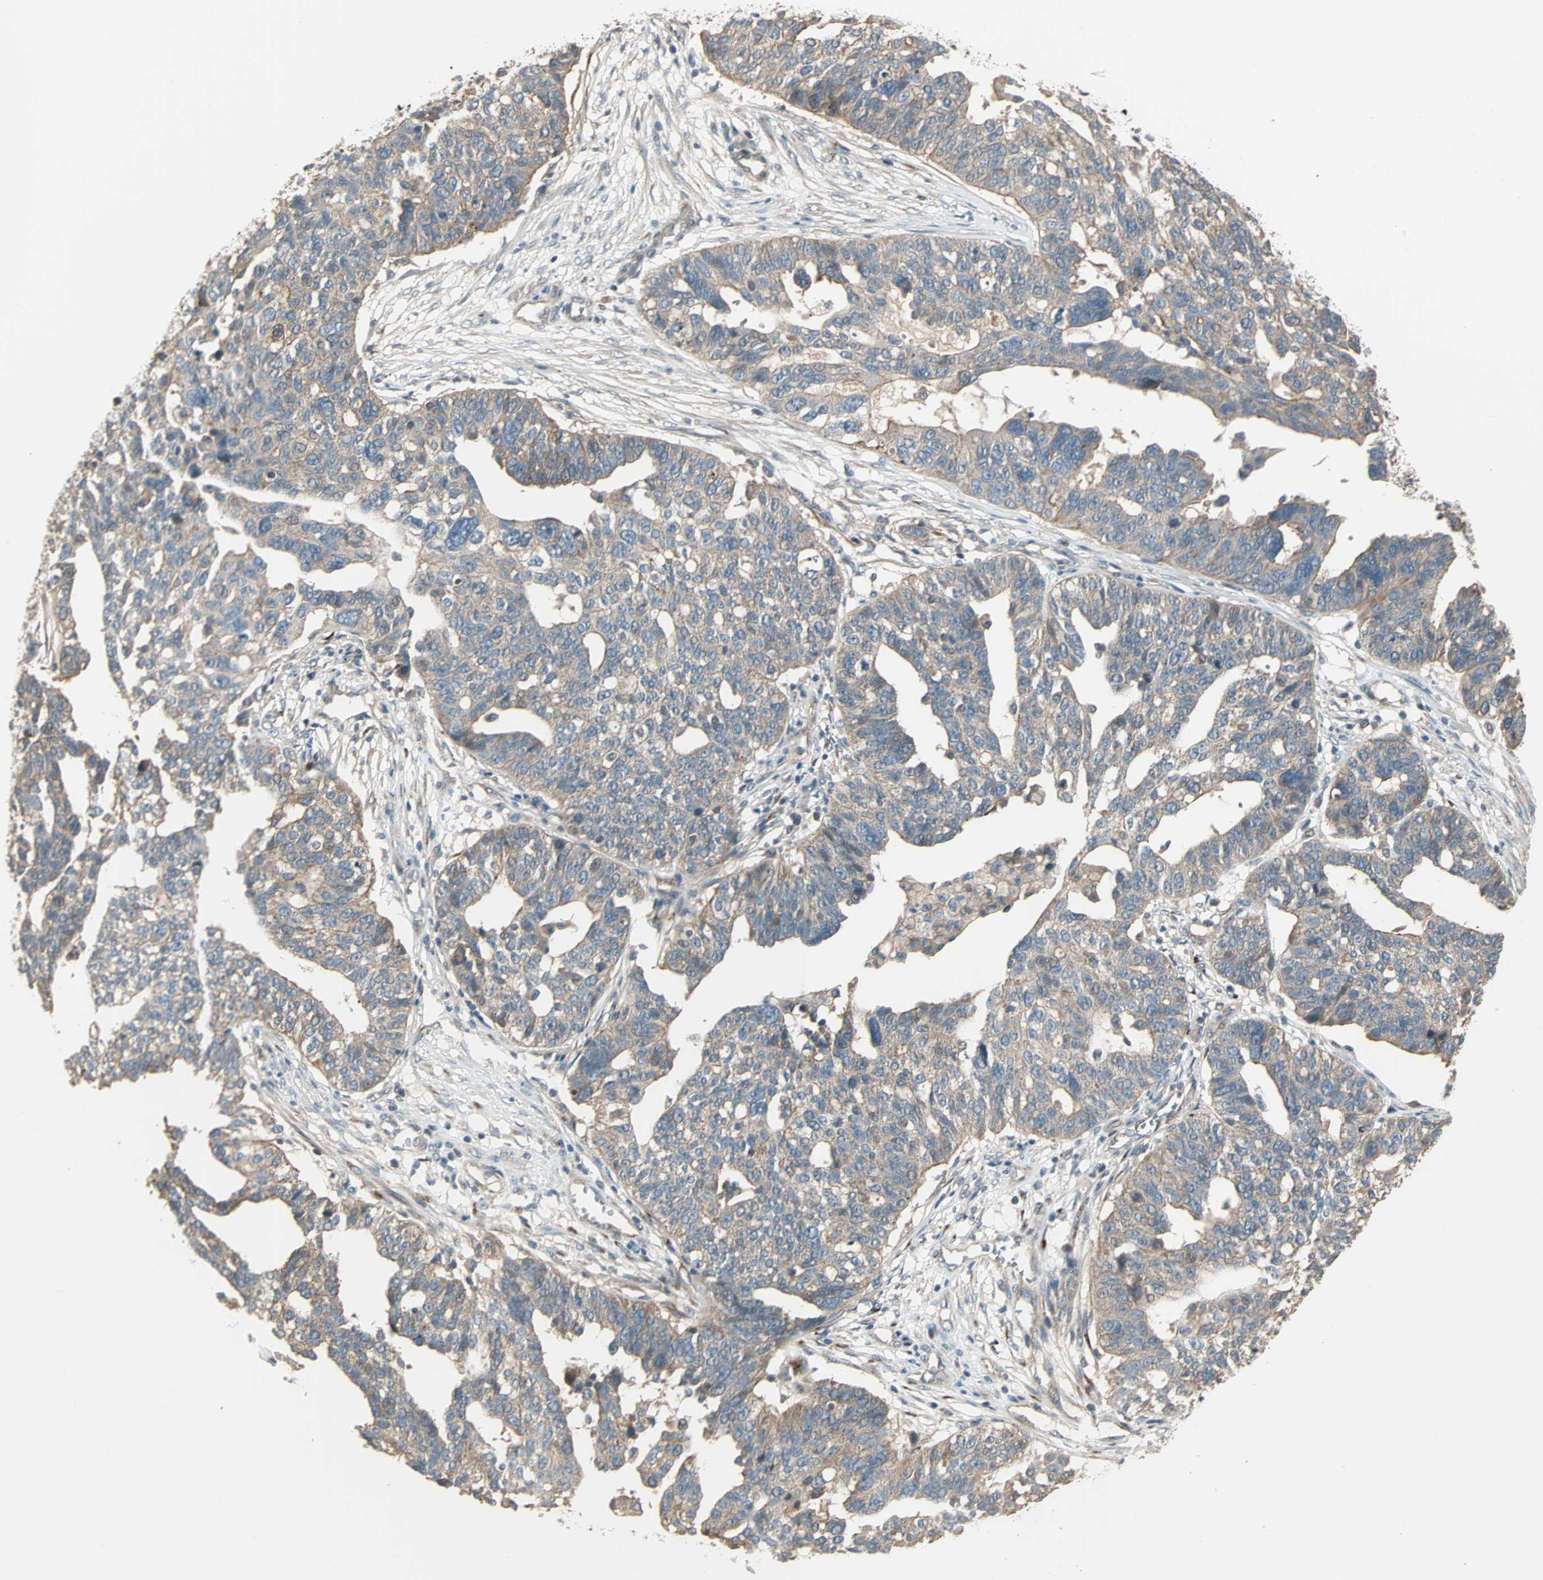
{"staining": {"intensity": "weak", "quantity": ">75%", "location": "cytoplasmic/membranous"}, "tissue": "ovarian cancer", "cell_type": "Tumor cells", "image_type": "cancer", "snomed": [{"axis": "morphology", "description": "Cystadenocarcinoma, serous, NOS"}, {"axis": "topography", "description": "Ovary"}], "caption": "Brown immunohistochemical staining in human ovarian cancer (serous cystadenocarcinoma) displays weak cytoplasmic/membranous positivity in about >75% of tumor cells.", "gene": "MAP3K21", "patient": {"sex": "female", "age": 59}}